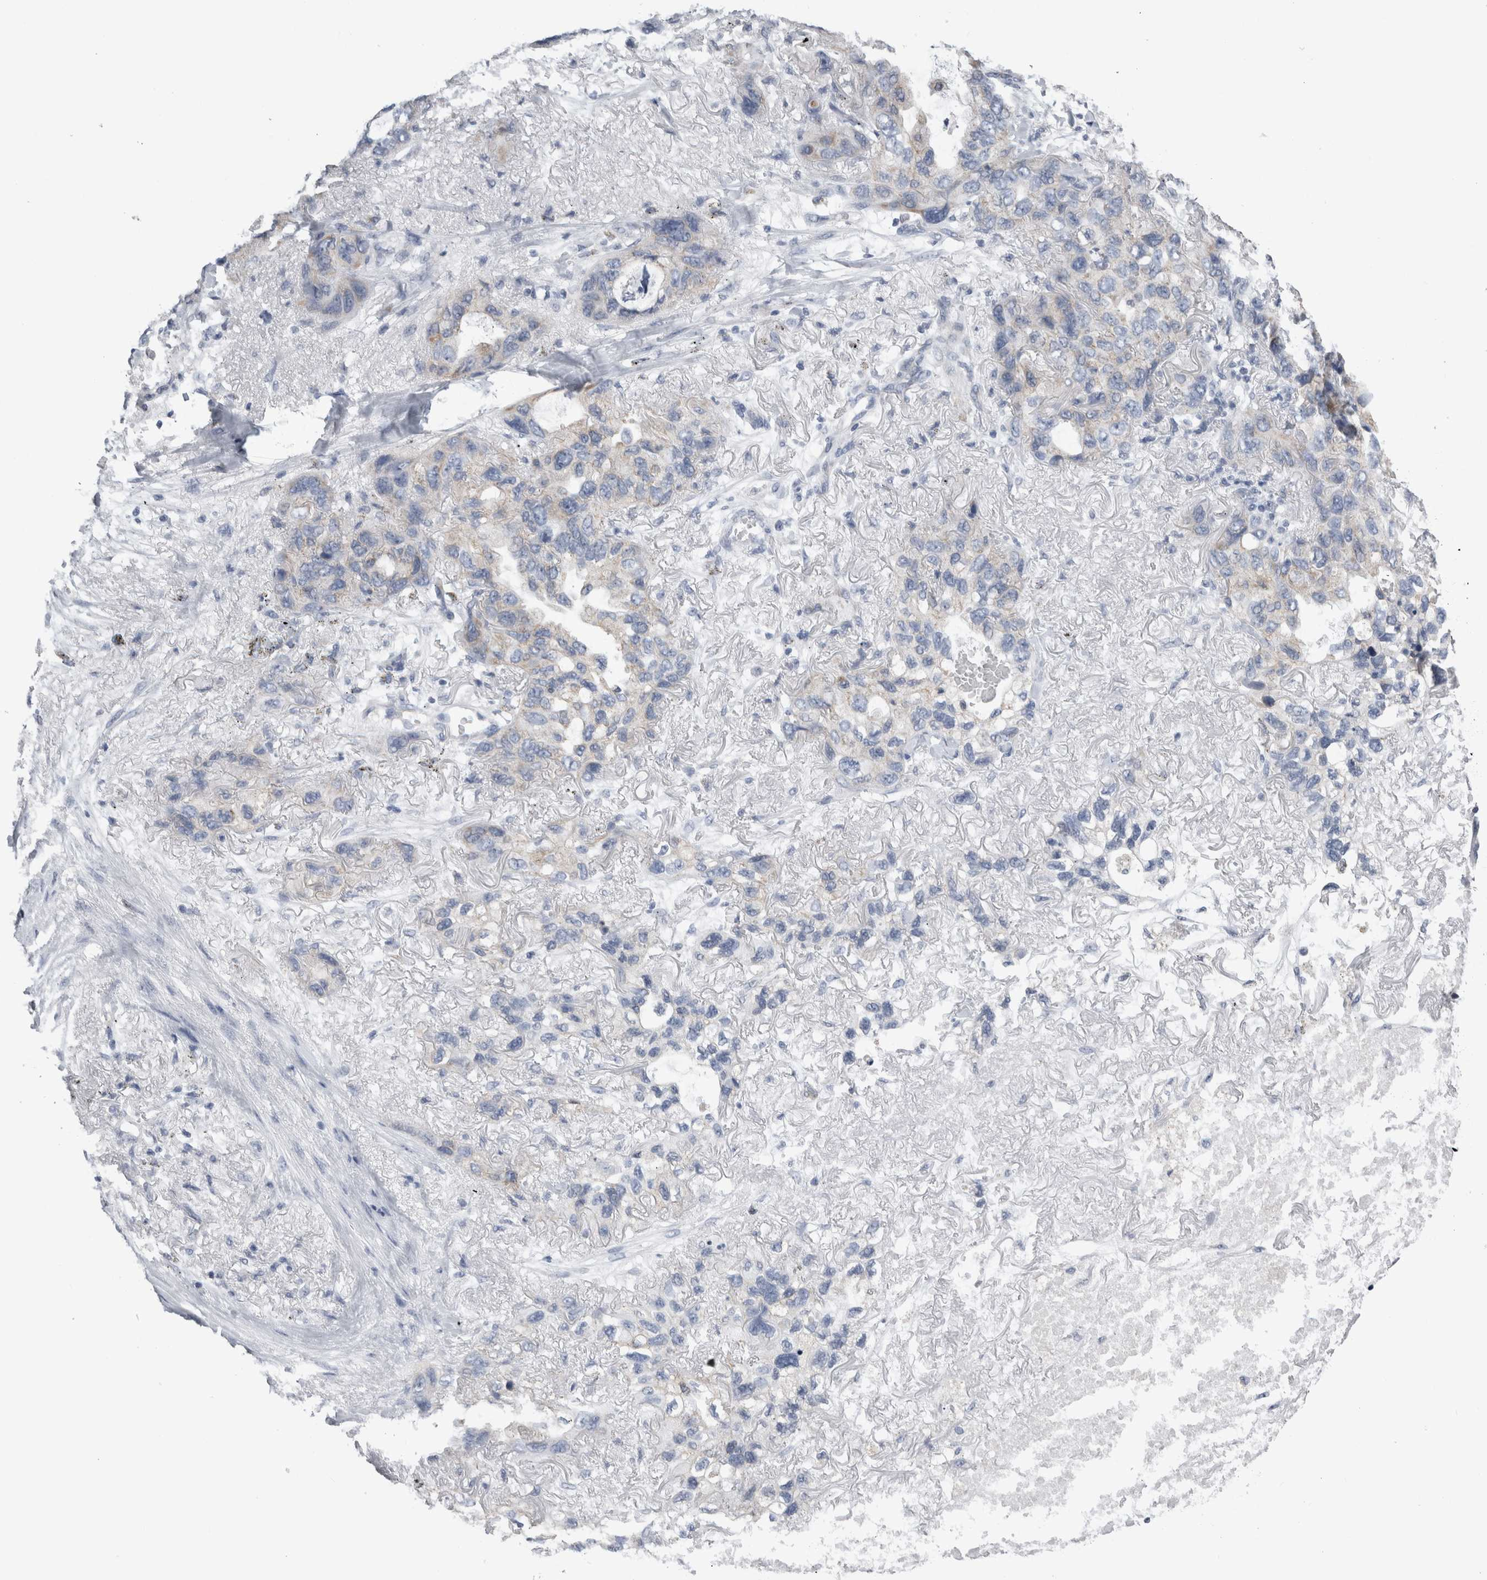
{"staining": {"intensity": "moderate", "quantity": "<25%", "location": "cytoplasmic/membranous"}, "tissue": "lung cancer", "cell_type": "Tumor cells", "image_type": "cancer", "snomed": [{"axis": "morphology", "description": "Squamous cell carcinoma, NOS"}, {"axis": "topography", "description": "Lung"}], "caption": "A low amount of moderate cytoplasmic/membranous staining is seen in approximately <25% of tumor cells in lung cancer (squamous cell carcinoma) tissue.", "gene": "DHRS4", "patient": {"sex": "female", "age": 73}}